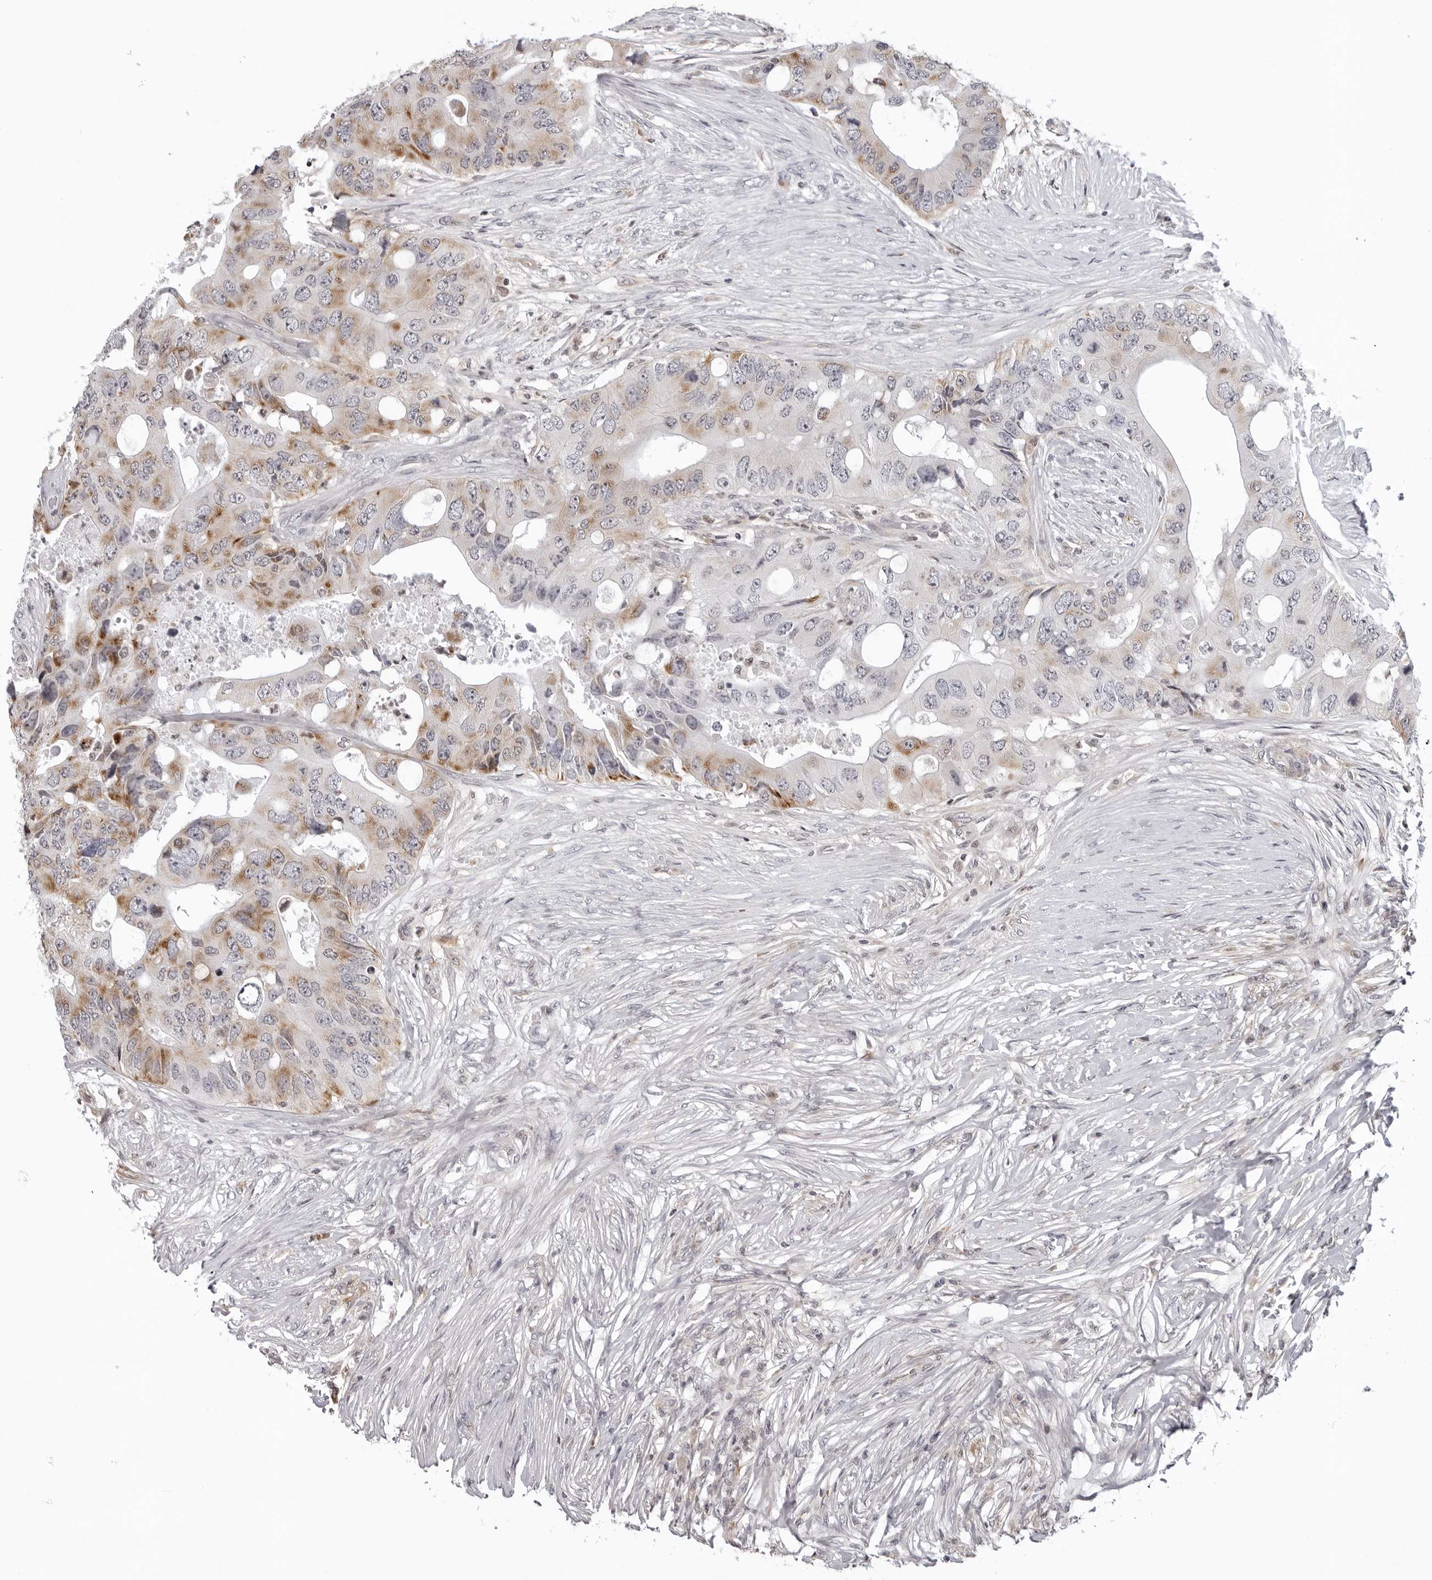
{"staining": {"intensity": "moderate", "quantity": "<25%", "location": "cytoplasmic/membranous"}, "tissue": "colorectal cancer", "cell_type": "Tumor cells", "image_type": "cancer", "snomed": [{"axis": "morphology", "description": "Adenocarcinoma, NOS"}, {"axis": "topography", "description": "Colon"}], "caption": "Protein analysis of colorectal cancer tissue reveals moderate cytoplasmic/membranous expression in approximately <25% of tumor cells.", "gene": "MRPS15", "patient": {"sex": "male", "age": 71}}